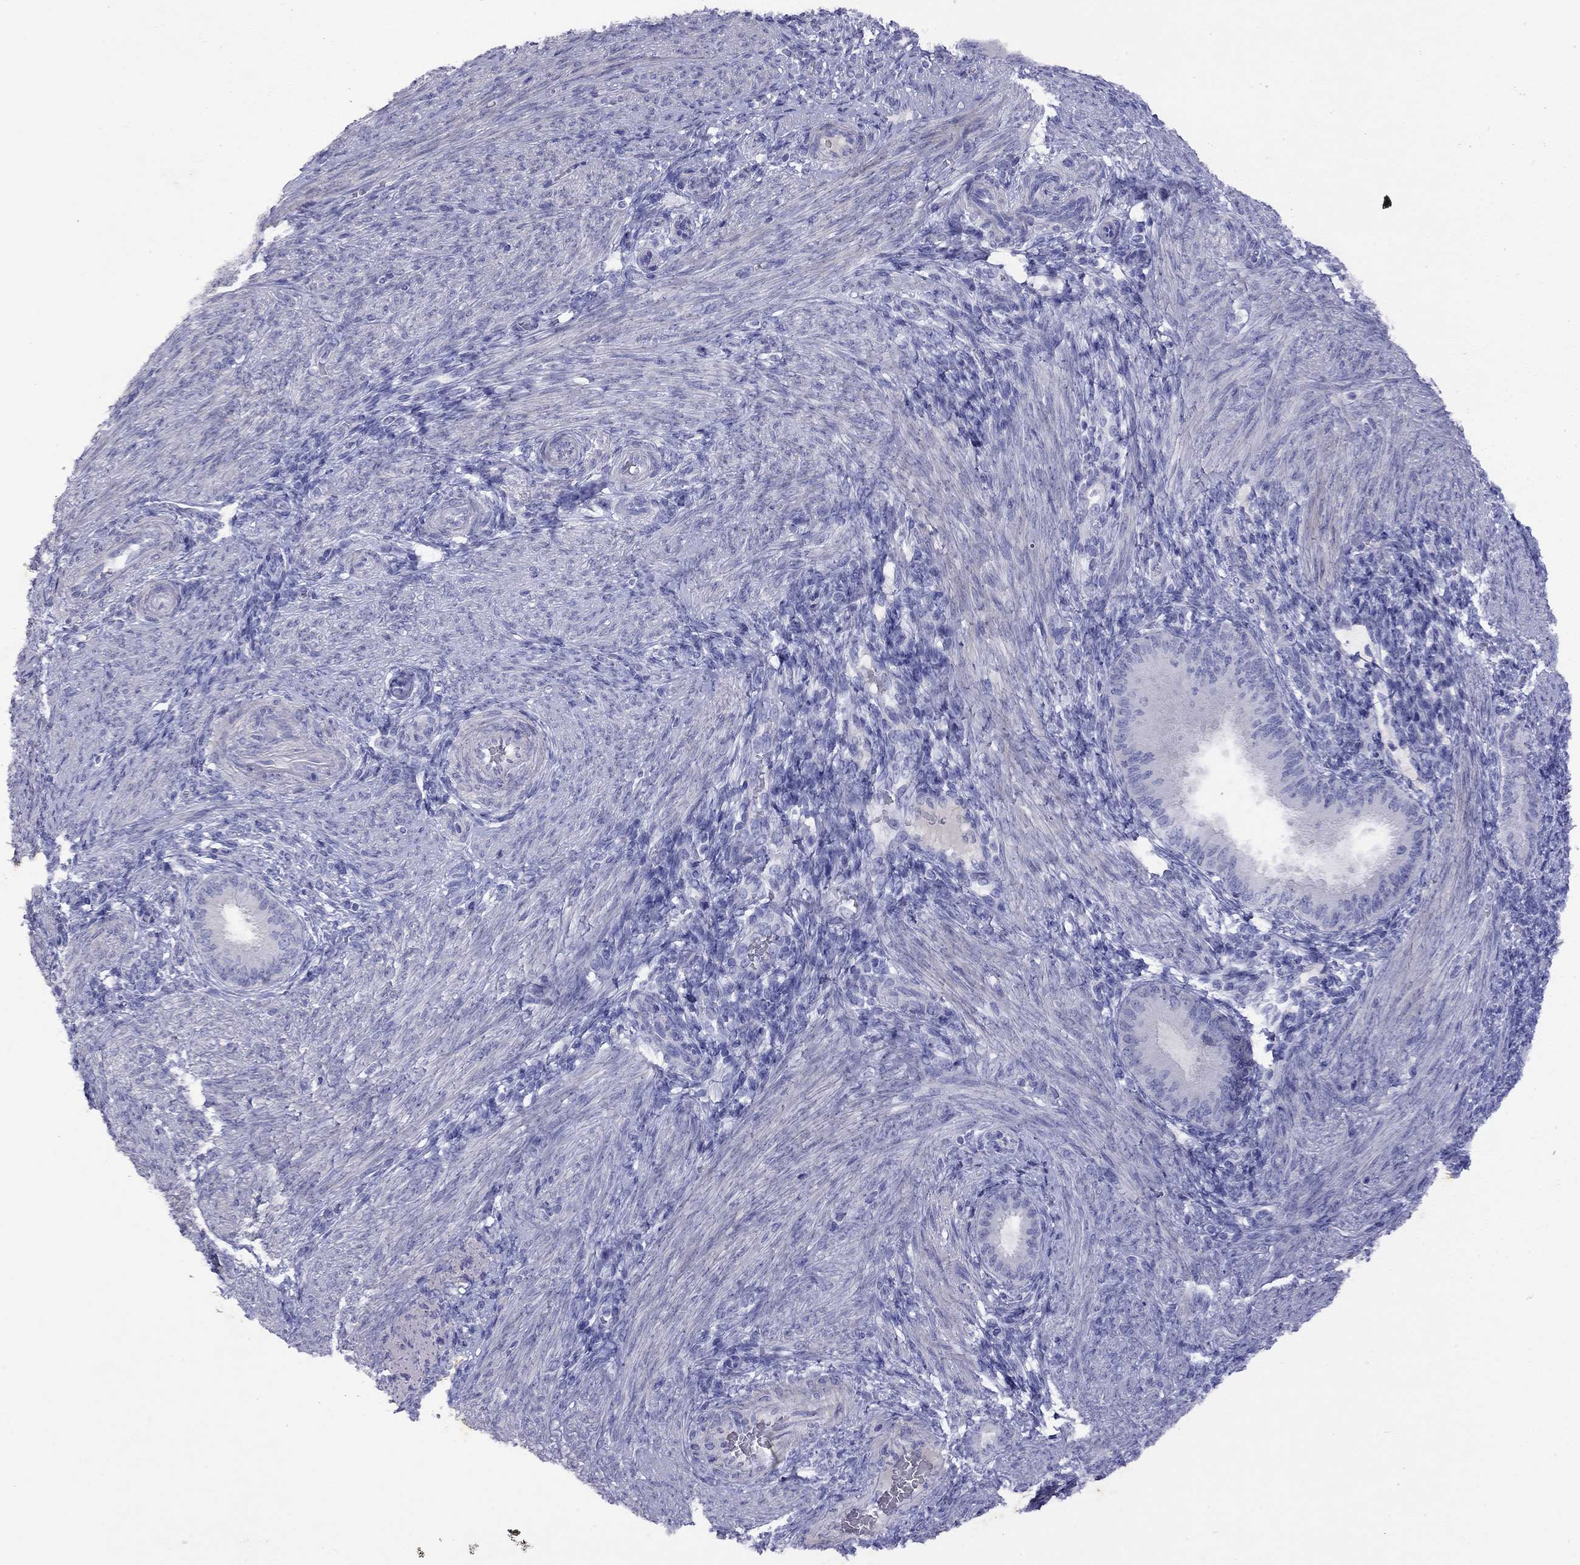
{"staining": {"intensity": "negative", "quantity": "none", "location": "none"}, "tissue": "endometrium", "cell_type": "Cells in endometrial stroma", "image_type": "normal", "snomed": [{"axis": "morphology", "description": "Normal tissue, NOS"}, {"axis": "topography", "description": "Endometrium"}], "caption": "Immunohistochemistry (IHC) histopathology image of normal endometrium stained for a protein (brown), which exhibits no expression in cells in endometrial stroma. (Stains: DAB immunohistochemistry (IHC) with hematoxylin counter stain, Microscopy: brightfield microscopy at high magnification).", "gene": "GNAT3", "patient": {"sex": "female", "age": 39}}